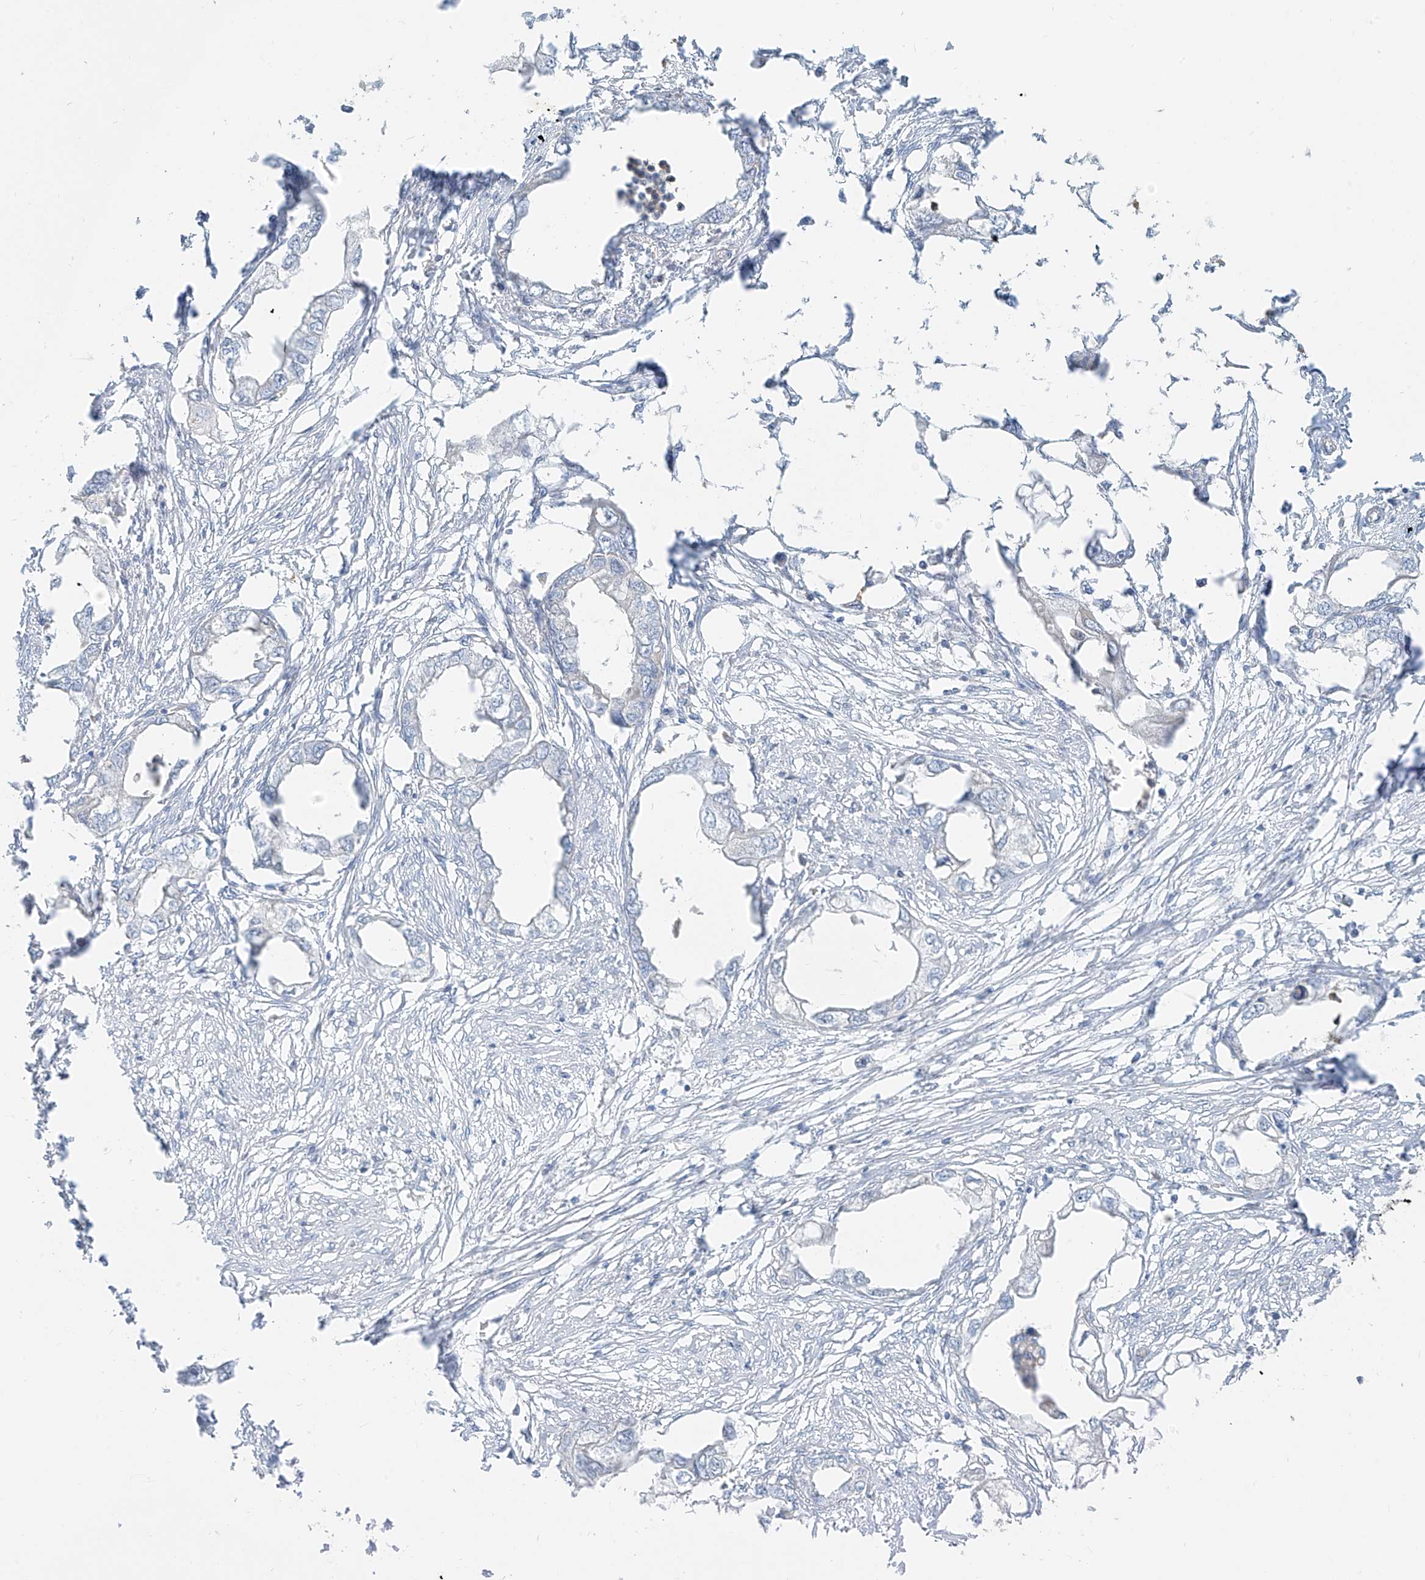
{"staining": {"intensity": "negative", "quantity": "none", "location": "none"}, "tissue": "endometrial cancer", "cell_type": "Tumor cells", "image_type": "cancer", "snomed": [{"axis": "morphology", "description": "Adenocarcinoma, NOS"}, {"axis": "morphology", "description": "Adenocarcinoma, metastatic, NOS"}, {"axis": "topography", "description": "Adipose tissue"}, {"axis": "topography", "description": "Endometrium"}], "caption": "There is no significant expression in tumor cells of endometrial cancer (metastatic adenocarcinoma).", "gene": "C2orf42", "patient": {"sex": "female", "age": 67}}